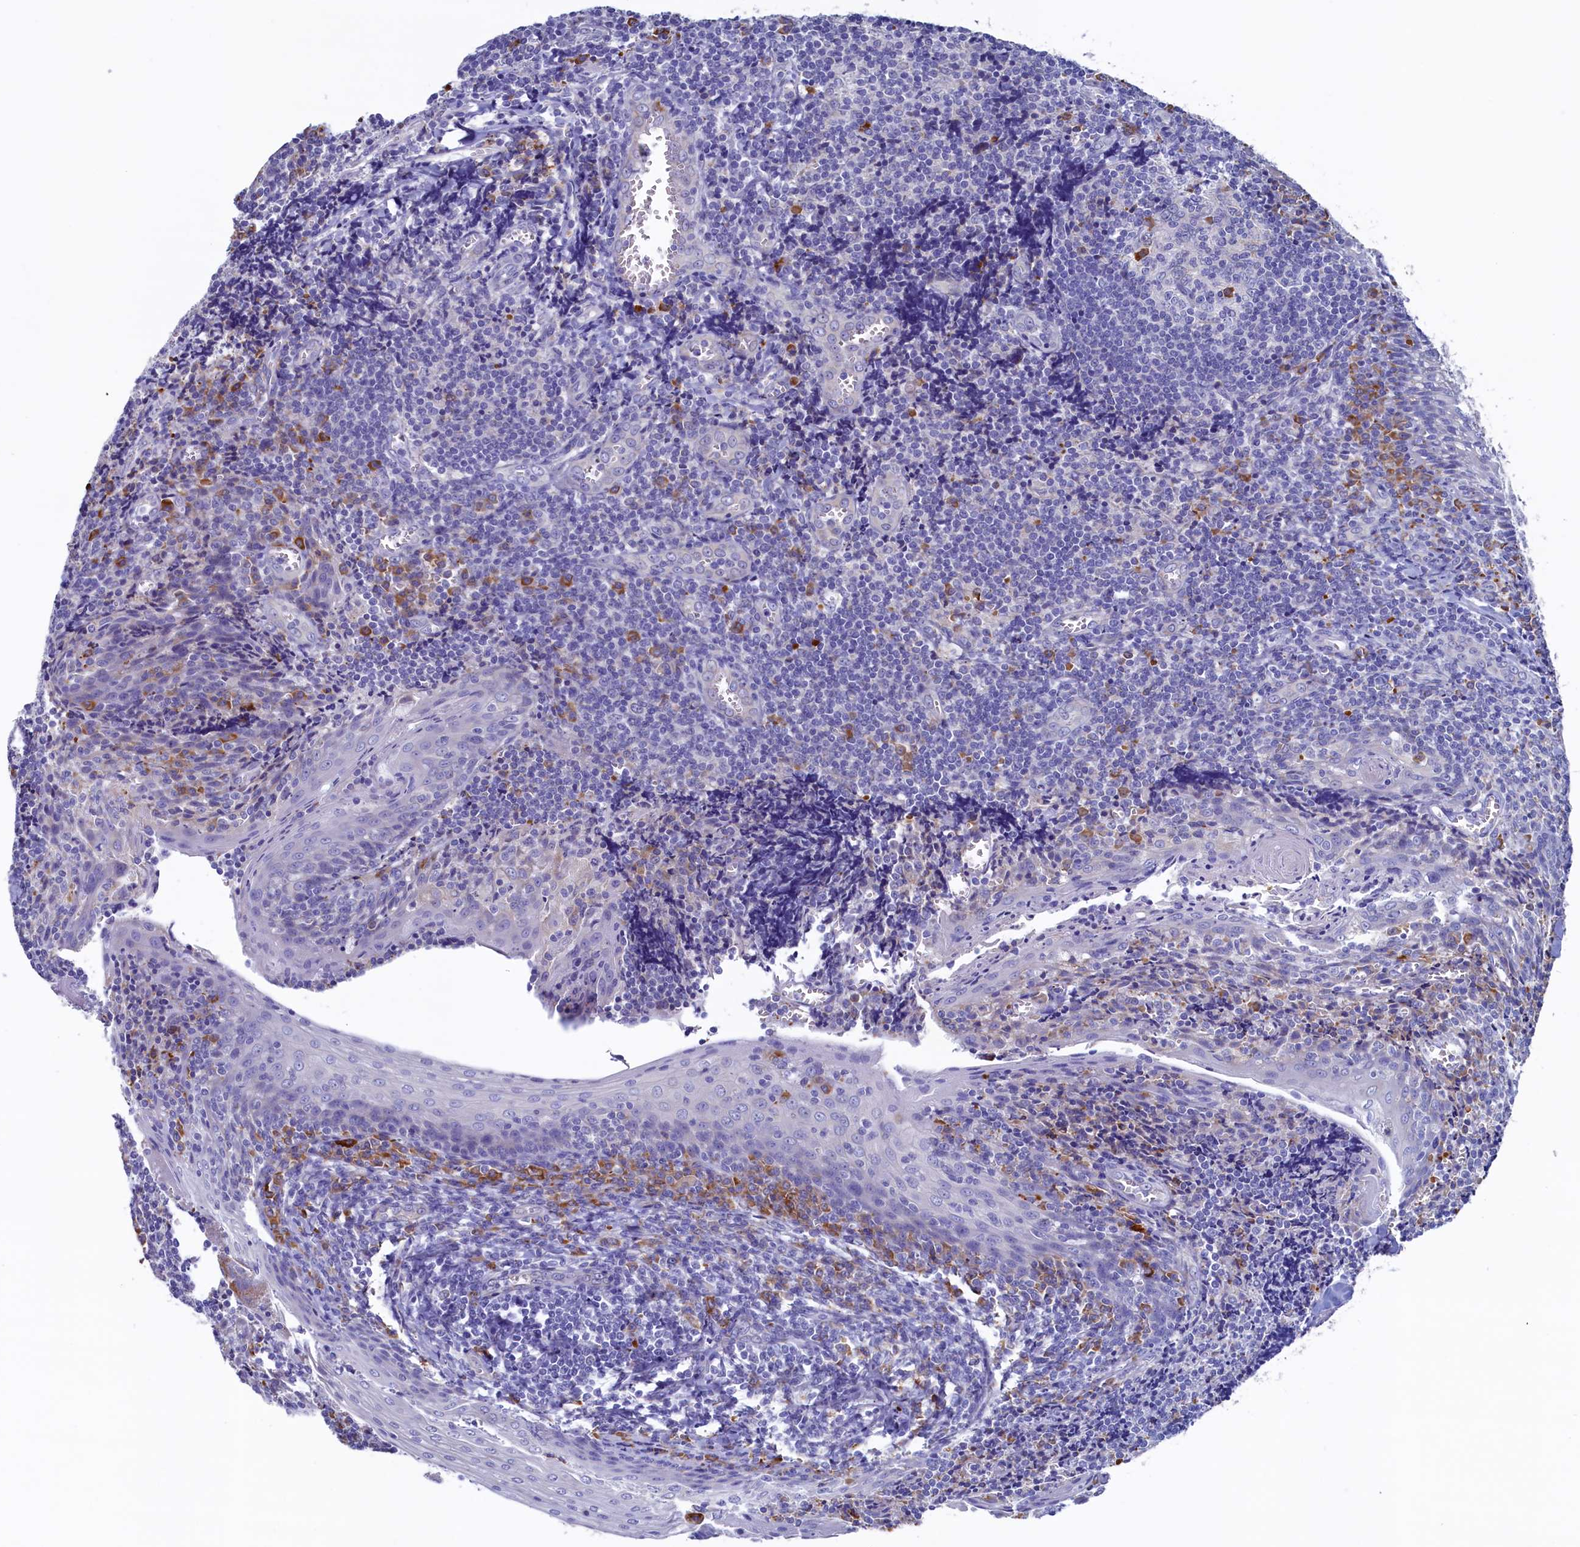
{"staining": {"intensity": "strong", "quantity": "<25%", "location": "cytoplasmic/membranous"}, "tissue": "tonsil", "cell_type": "Germinal center cells", "image_type": "normal", "snomed": [{"axis": "morphology", "description": "Normal tissue, NOS"}, {"axis": "topography", "description": "Tonsil"}], "caption": "This micrograph demonstrates immunohistochemistry (IHC) staining of unremarkable tonsil, with medium strong cytoplasmic/membranous staining in approximately <25% of germinal center cells.", "gene": "CBLIF", "patient": {"sex": "male", "age": 27}}